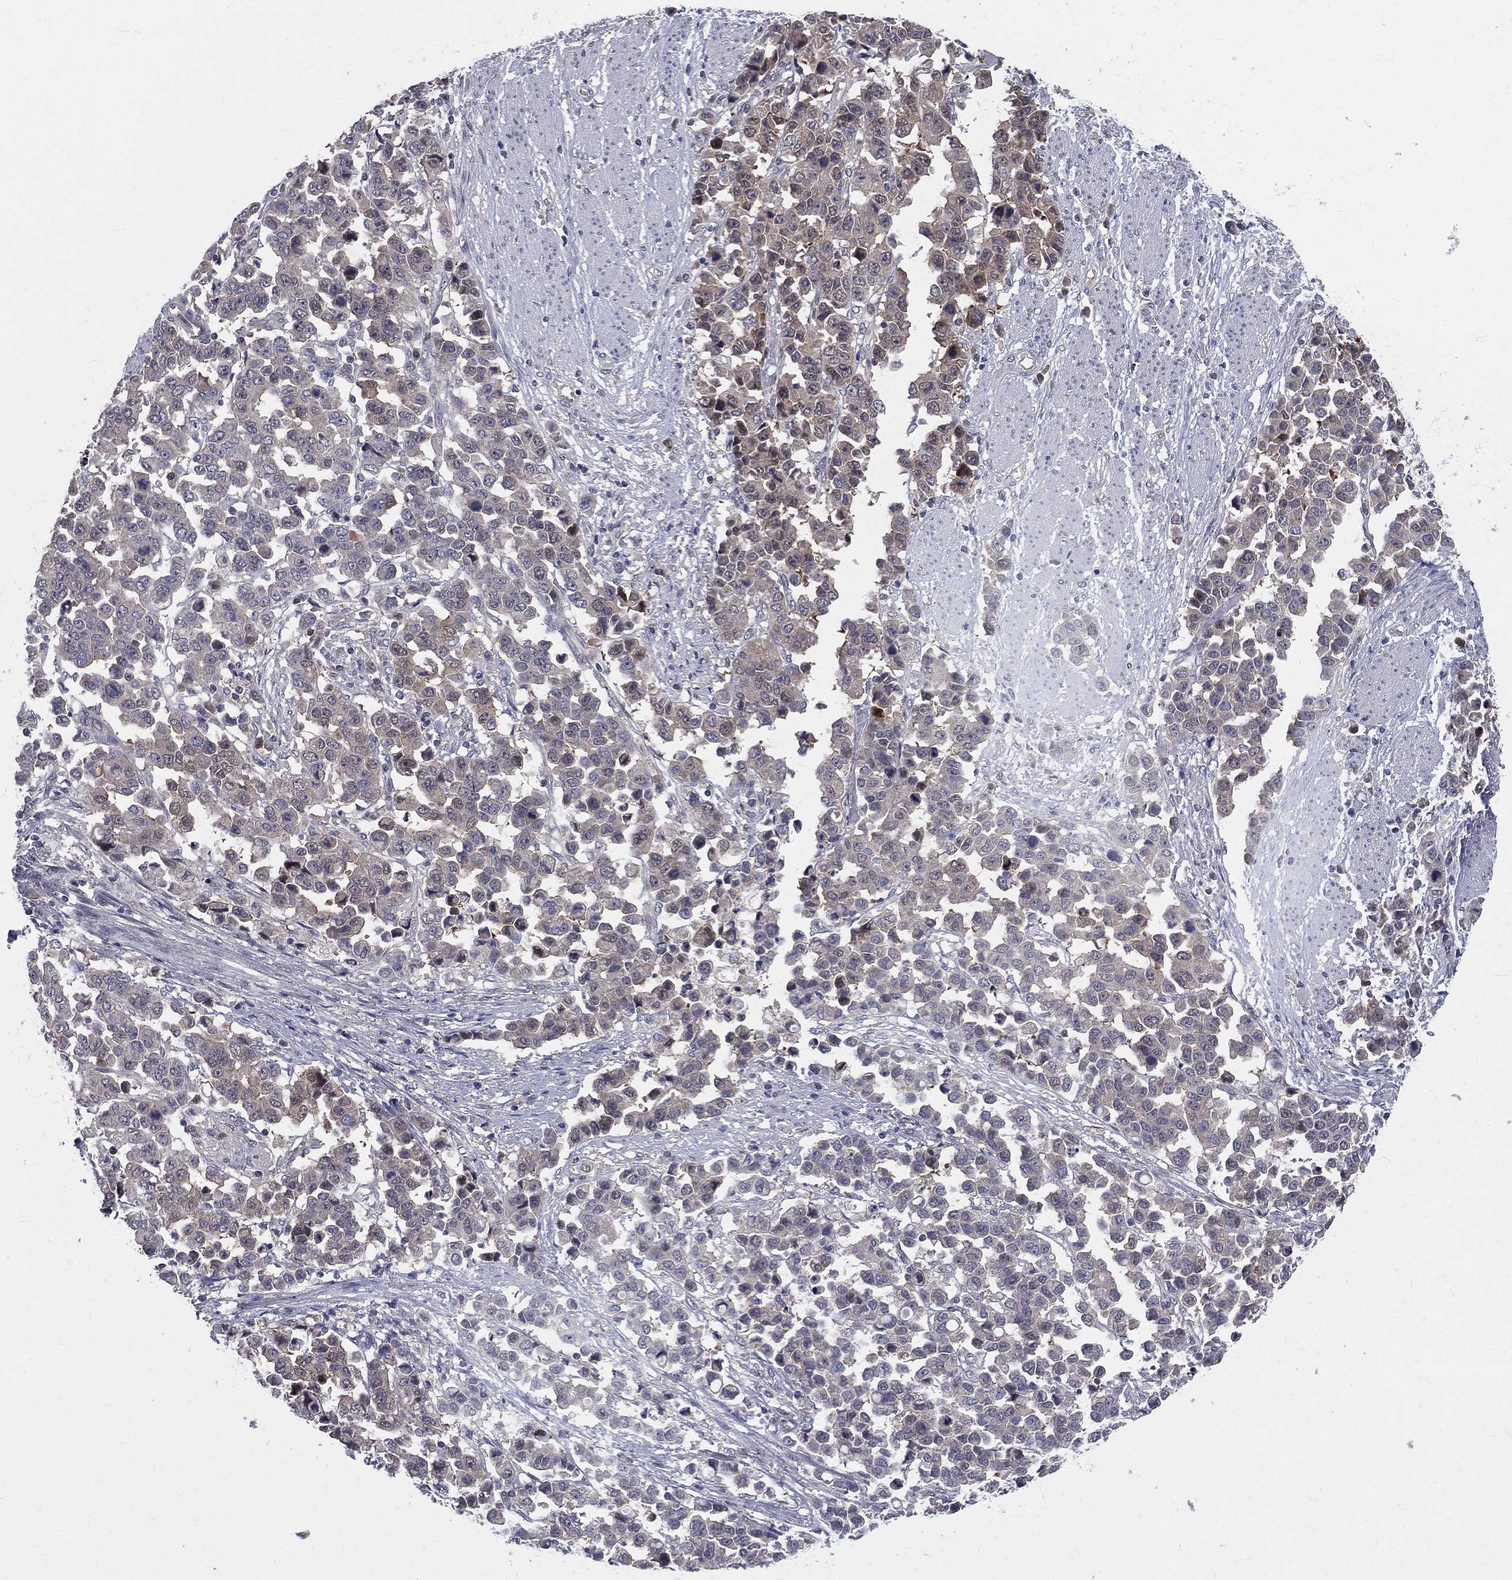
{"staining": {"intensity": "weak", "quantity": "<25%", "location": "cytoplasmic/membranous"}, "tissue": "stomach cancer", "cell_type": "Tumor cells", "image_type": "cancer", "snomed": [{"axis": "morphology", "description": "Adenocarcinoma, NOS"}, {"axis": "topography", "description": "Stomach, upper"}], "caption": "Immunohistochemistry (IHC) image of adenocarcinoma (stomach) stained for a protein (brown), which displays no staining in tumor cells.", "gene": "DLG4", "patient": {"sex": "male", "age": 69}}